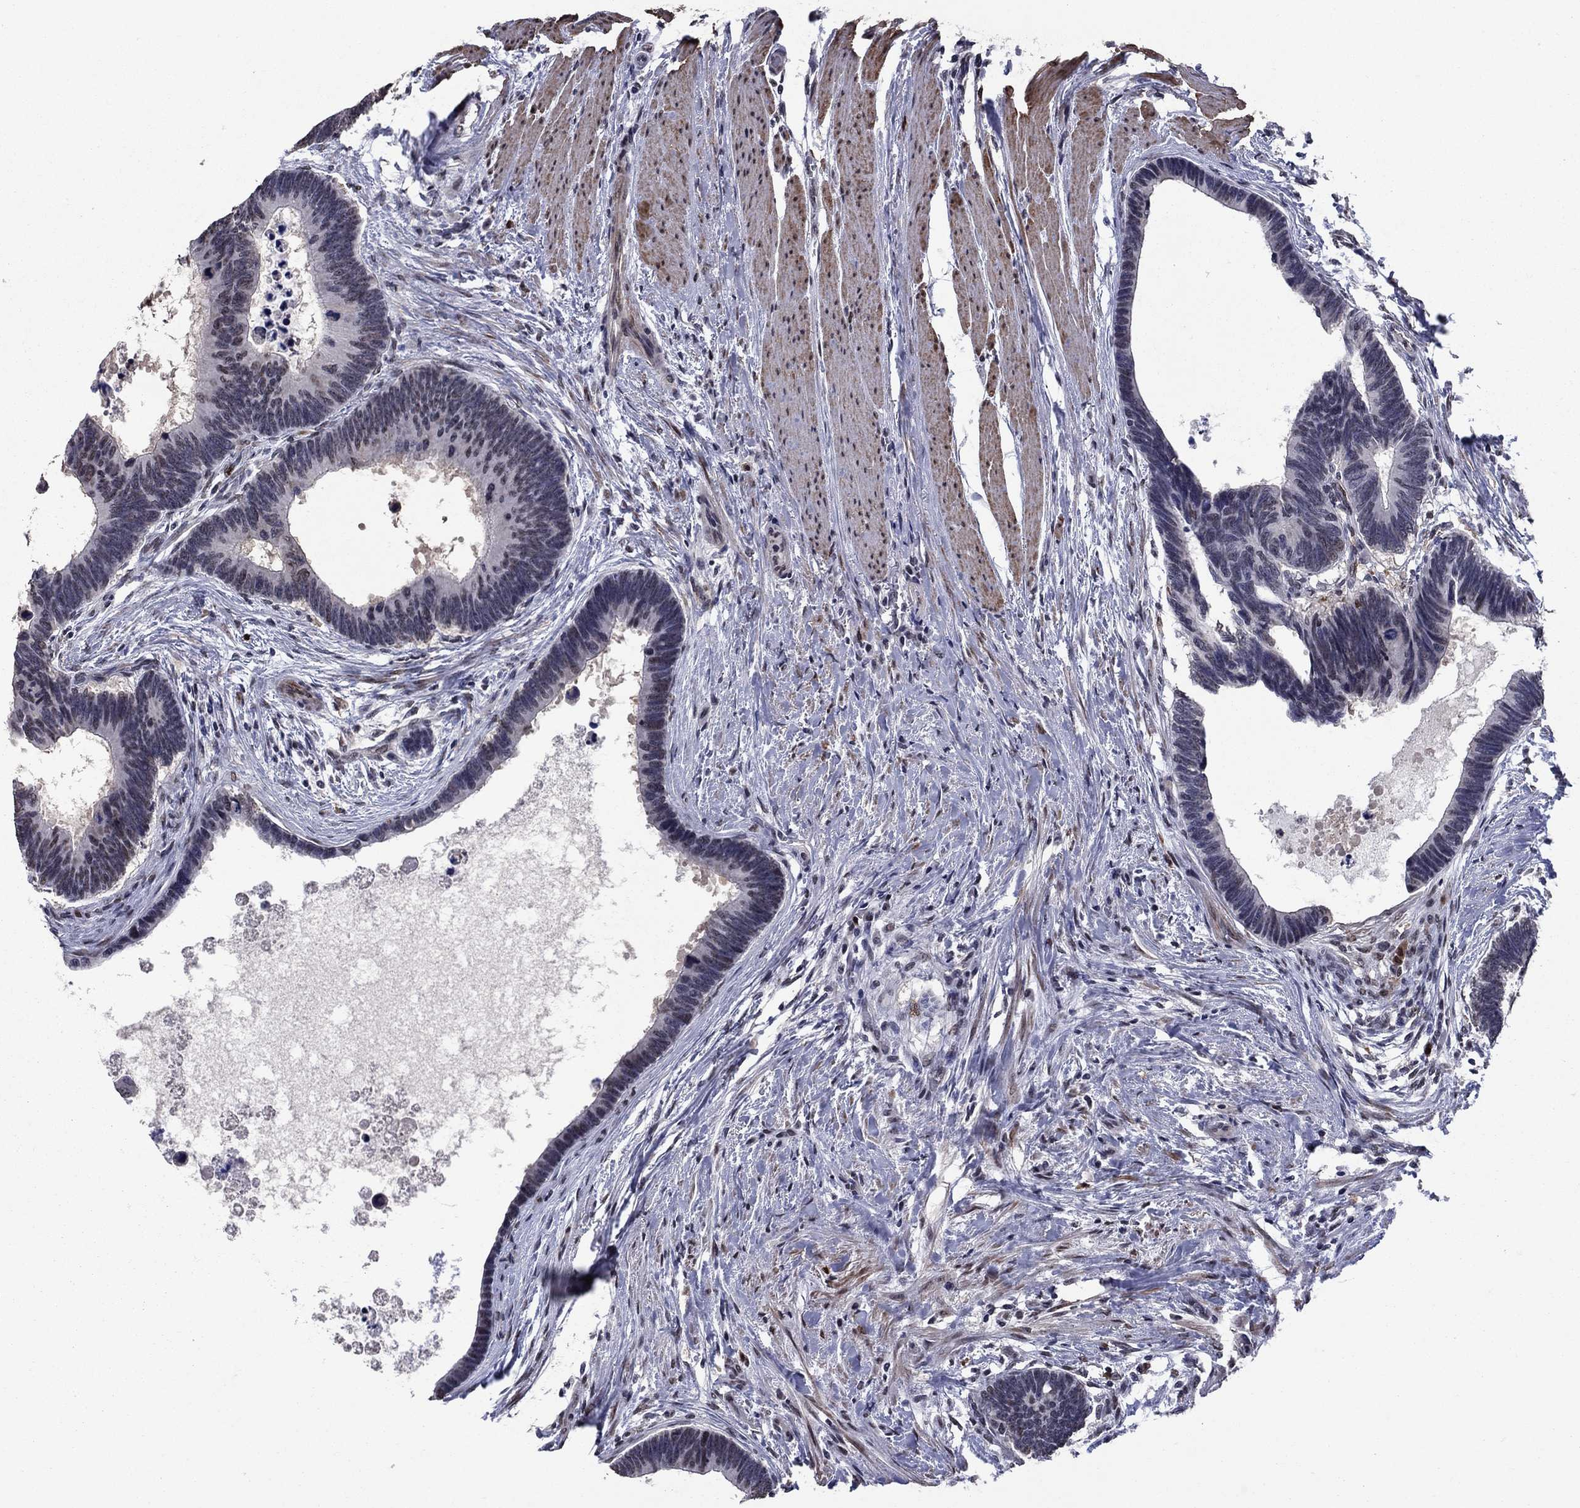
{"staining": {"intensity": "negative", "quantity": "none", "location": "none"}, "tissue": "colorectal cancer", "cell_type": "Tumor cells", "image_type": "cancer", "snomed": [{"axis": "morphology", "description": "Adenocarcinoma, NOS"}, {"axis": "topography", "description": "Colon"}], "caption": "Immunohistochemistry (IHC) of adenocarcinoma (colorectal) exhibits no staining in tumor cells.", "gene": "TYMS", "patient": {"sex": "female", "age": 77}}